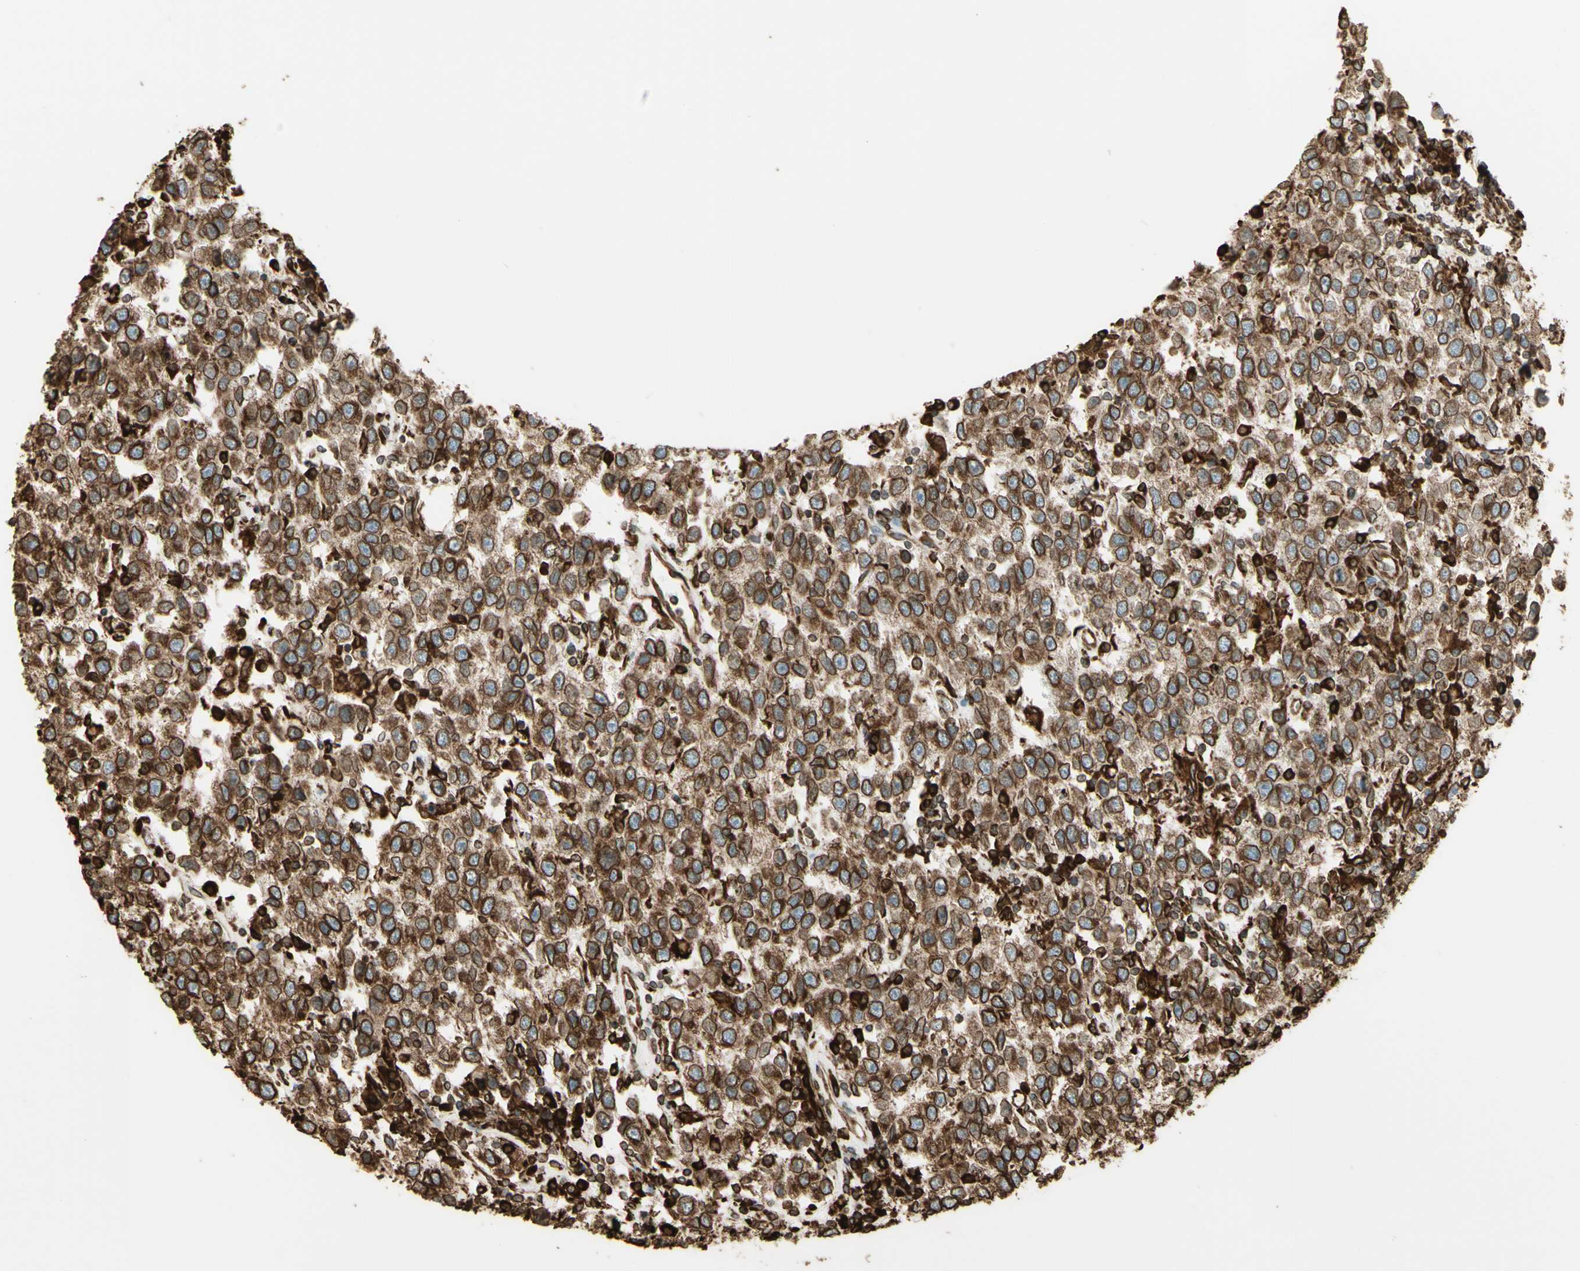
{"staining": {"intensity": "moderate", "quantity": ">75%", "location": "cytoplasmic/membranous"}, "tissue": "testis cancer", "cell_type": "Tumor cells", "image_type": "cancer", "snomed": [{"axis": "morphology", "description": "Seminoma, NOS"}, {"axis": "topography", "description": "Testis"}], "caption": "Tumor cells exhibit medium levels of moderate cytoplasmic/membranous staining in approximately >75% of cells in testis cancer. (Stains: DAB in brown, nuclei in blue, Microscopy: brightfield microscopy at high magnification).", "gene": "CANX", "patient": {"sex": "male", "age": 41}}